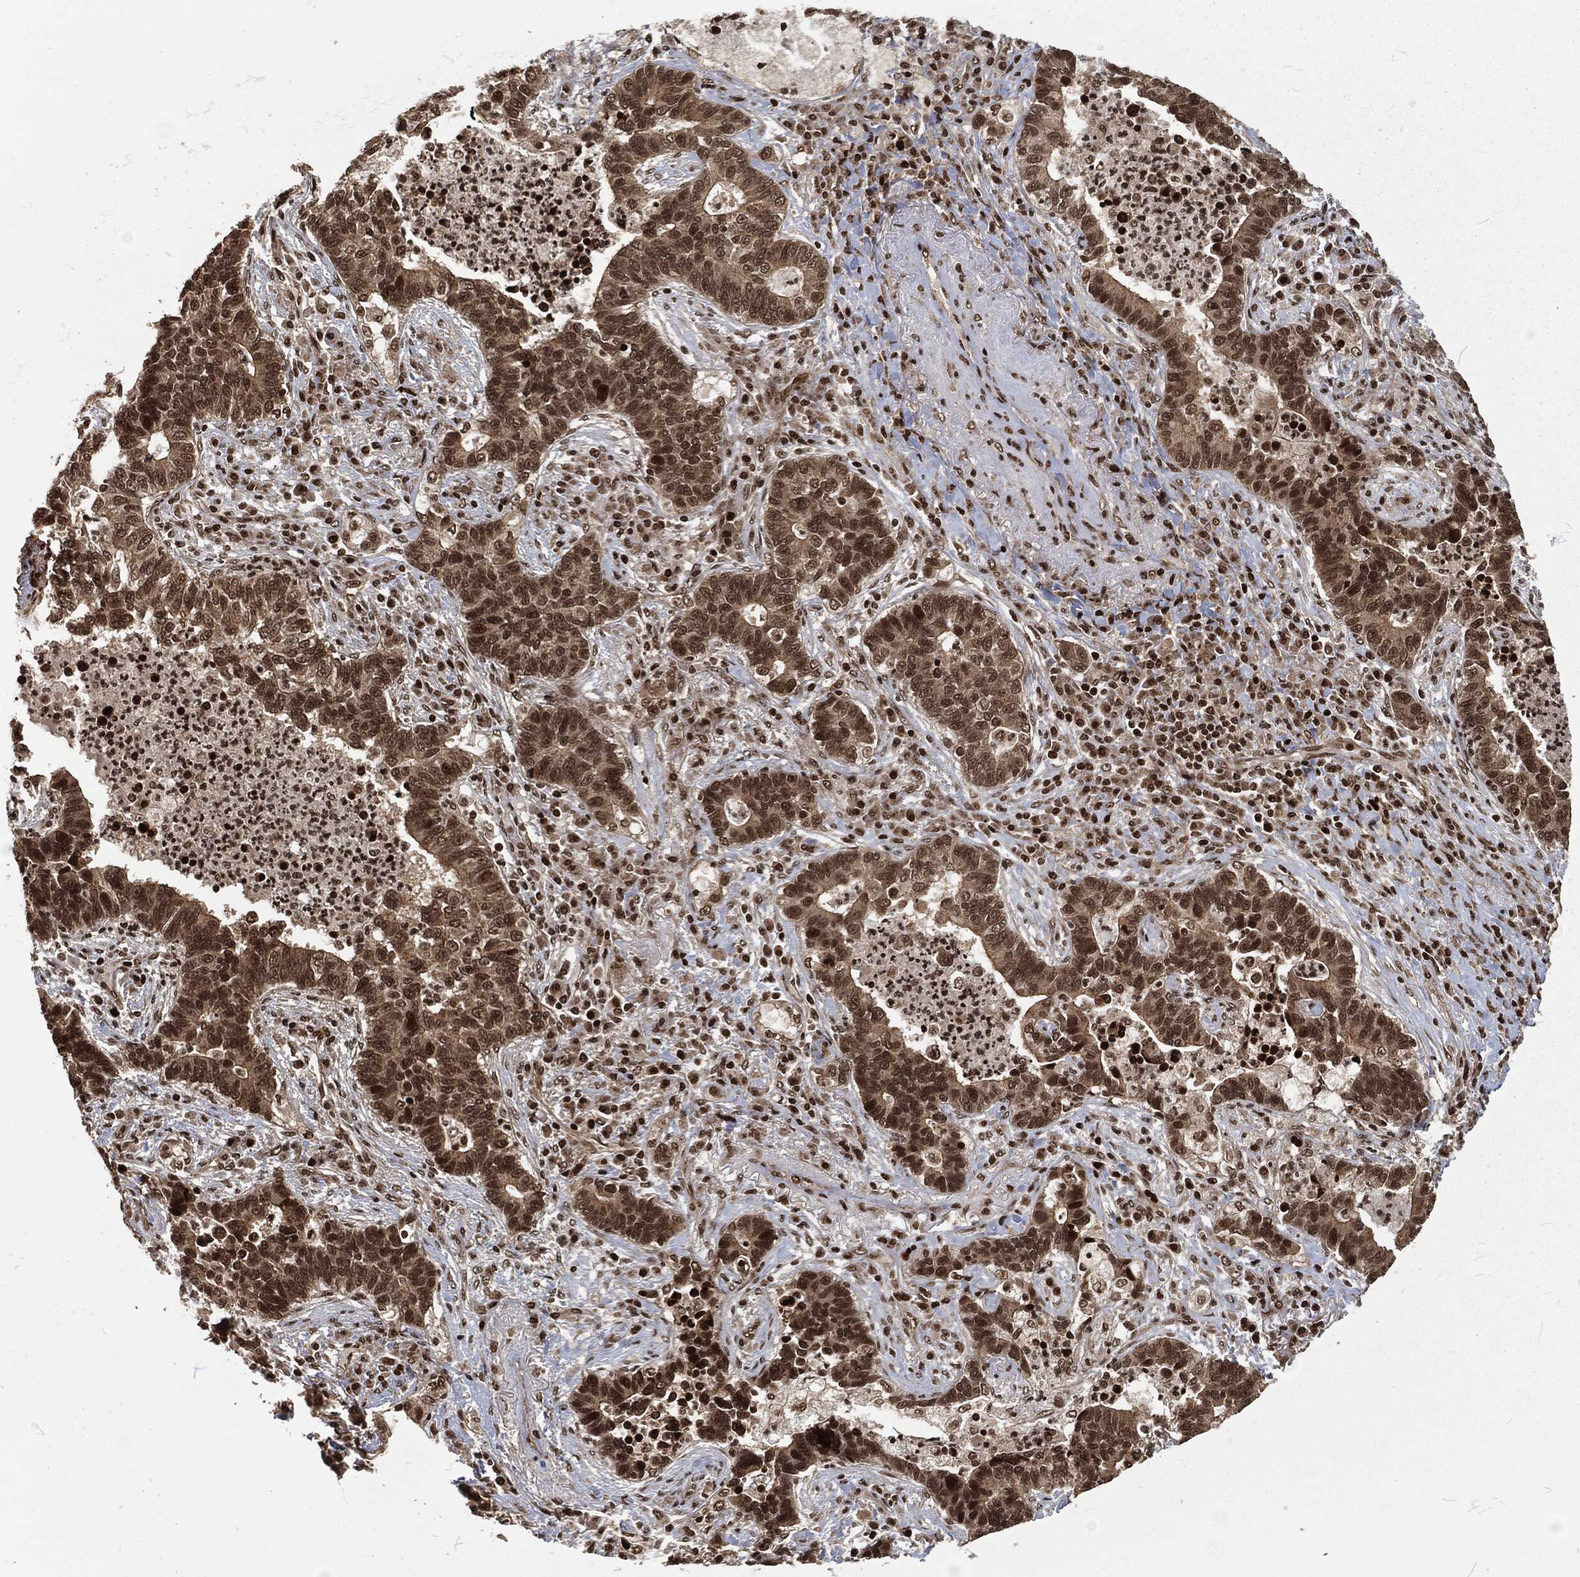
{"staining": {"intensity": "moderate", "quantity": ">75%", "location": "nuclear"}, "tissue": "lung cancer", "cell_type": "Tumor cells", "image_type": "cancer", "snomed": [{"axis": "morphology", "description": "Adenocarcinoma, NOS"}, {"axis": "topography", "description": "Lung"}], "caption": "The micrograph displays immunohistochemical staining of adenocarcinoma (lung). There is moderate nuclear positivity is seen in about >75% of tumor cells.", "gene": "NGRN", "patient": {"sex": "female", "age": 57}}